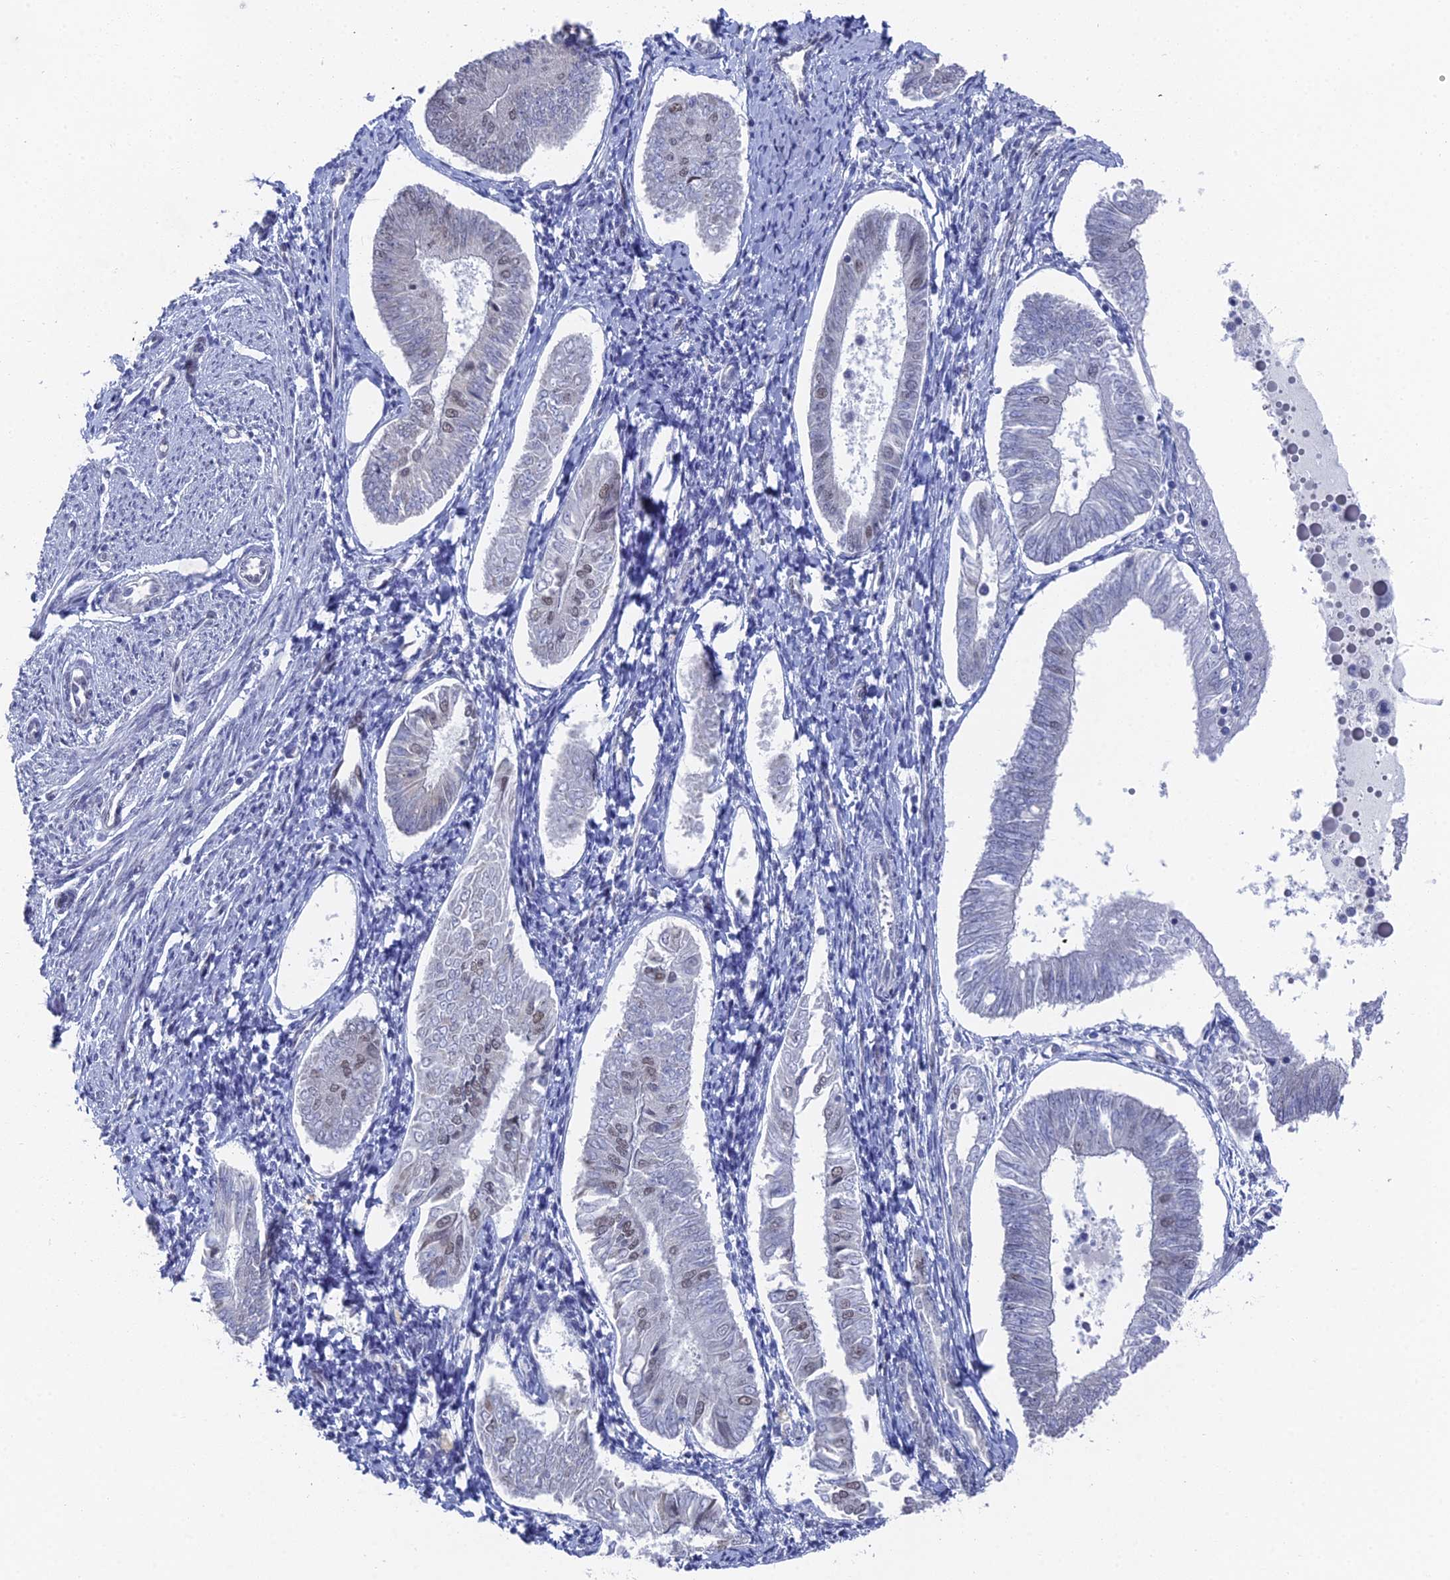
{"staining": {"intensity": "weak", "quantity": "<25%", "location": "nuclear"}, "tissue": "endometrial cancer", "cell_type": "Tumor cells", "image_type": "cancer", "snomed": [{"axis": "morphology", "description": "Adenocarcinoma, NOS"}, {"axis": "topography", "description": "Endometrium"}], "caption": "Tumor cells show no significant protein positivity in endometrial cancer (adenocarcinoma). (IHC, brightfield microscopy, high magnification).", "gene": "FHIP2A", "patient": {"sex": "female", "age": 58}}